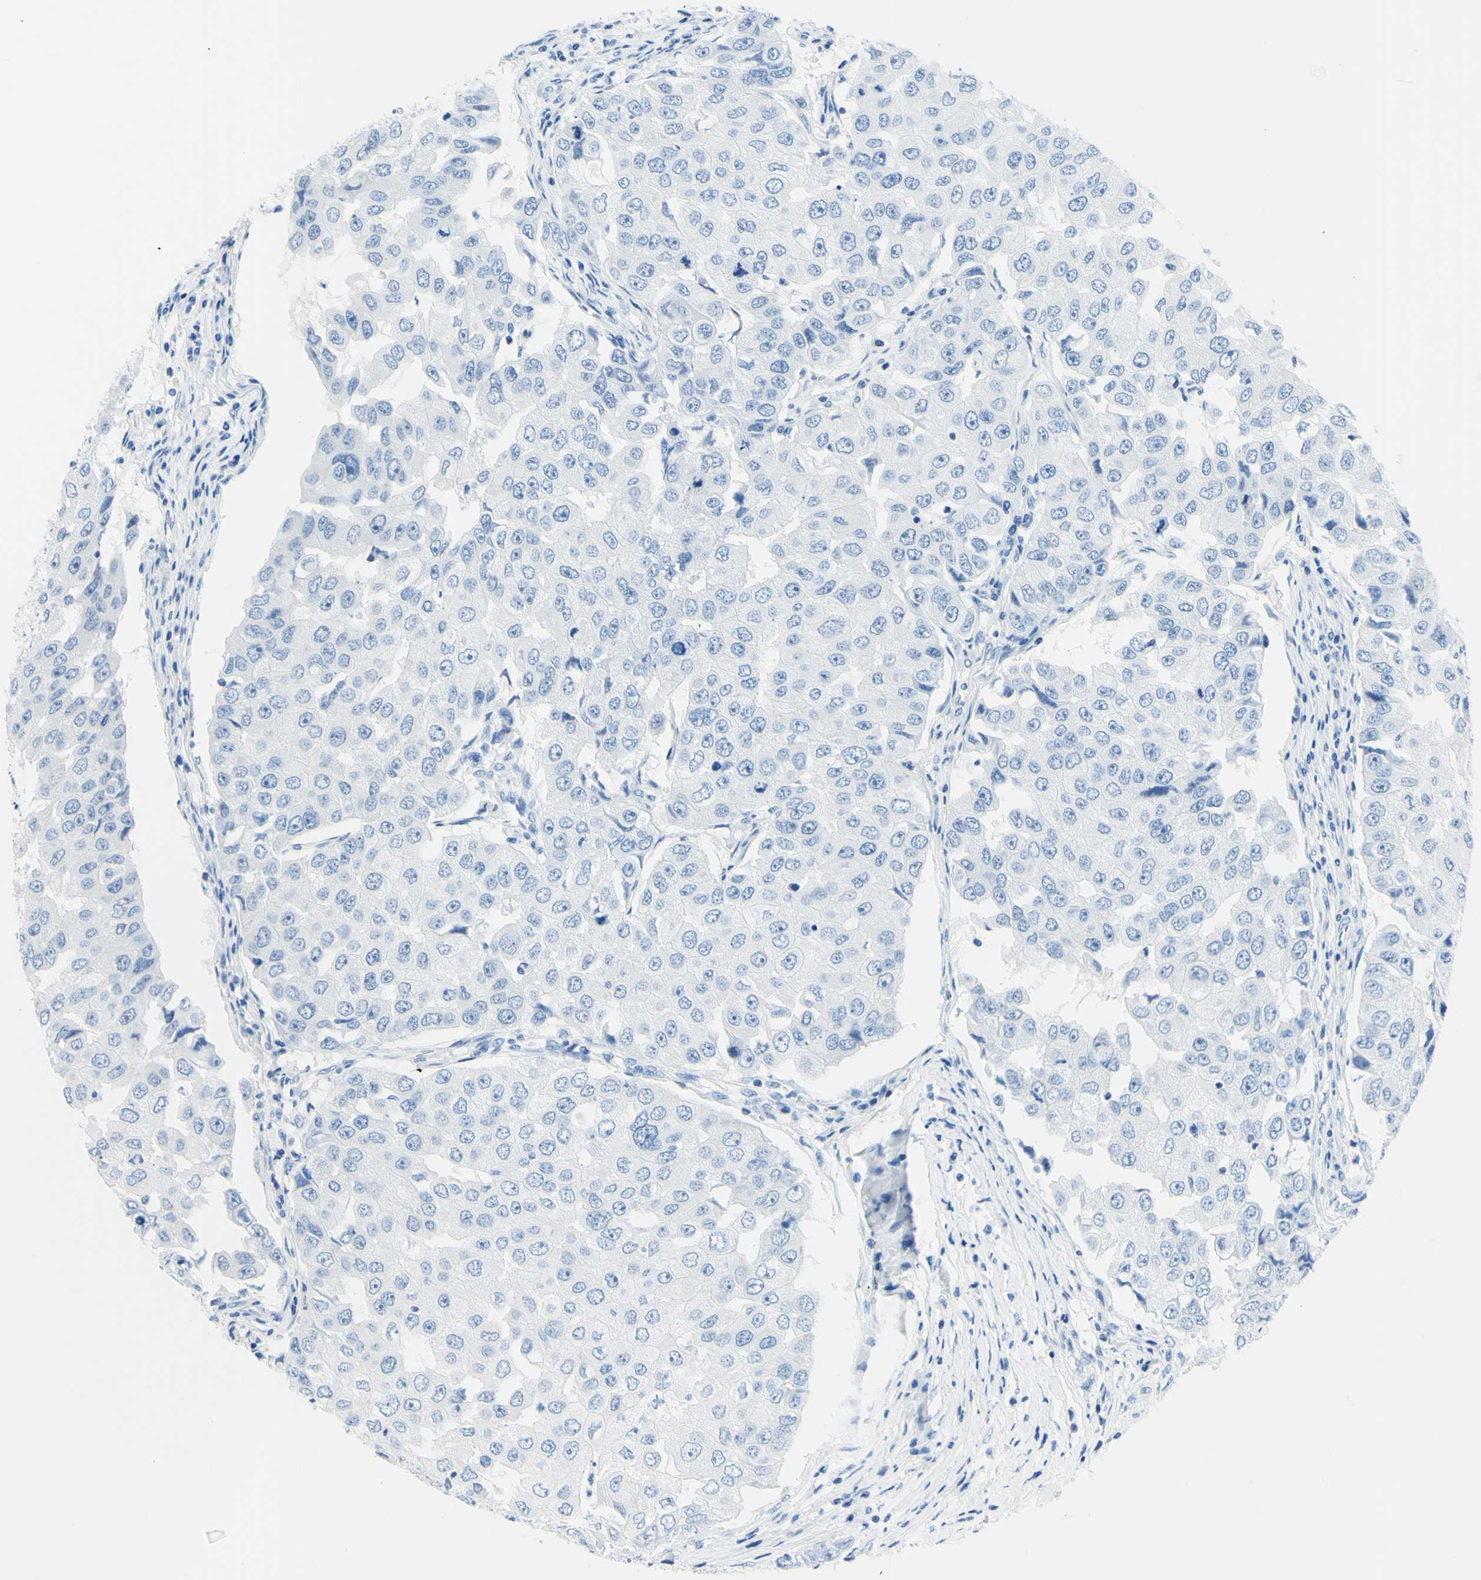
{"staining": {"intensity": "negative", "quantity": "none", "location": "none"}, "tissue": "breast cancer", "cell_type": "Tumor cells", "image_type": "cancer", "snomed": [{"axis": "morphology", "description": "Duct carcinoma"}, {"axis": "topography", "description": "Breast"}], "caption": "This histopathology image is of breast cancer (infiltrating ductal carcinoma) stained with IHC to label a protein in brown with the nuclei are counter-stained blue. There is no staining in tumor cells.", "gene": "MYH2", "patient": {"sex": "female", "age": 27}}